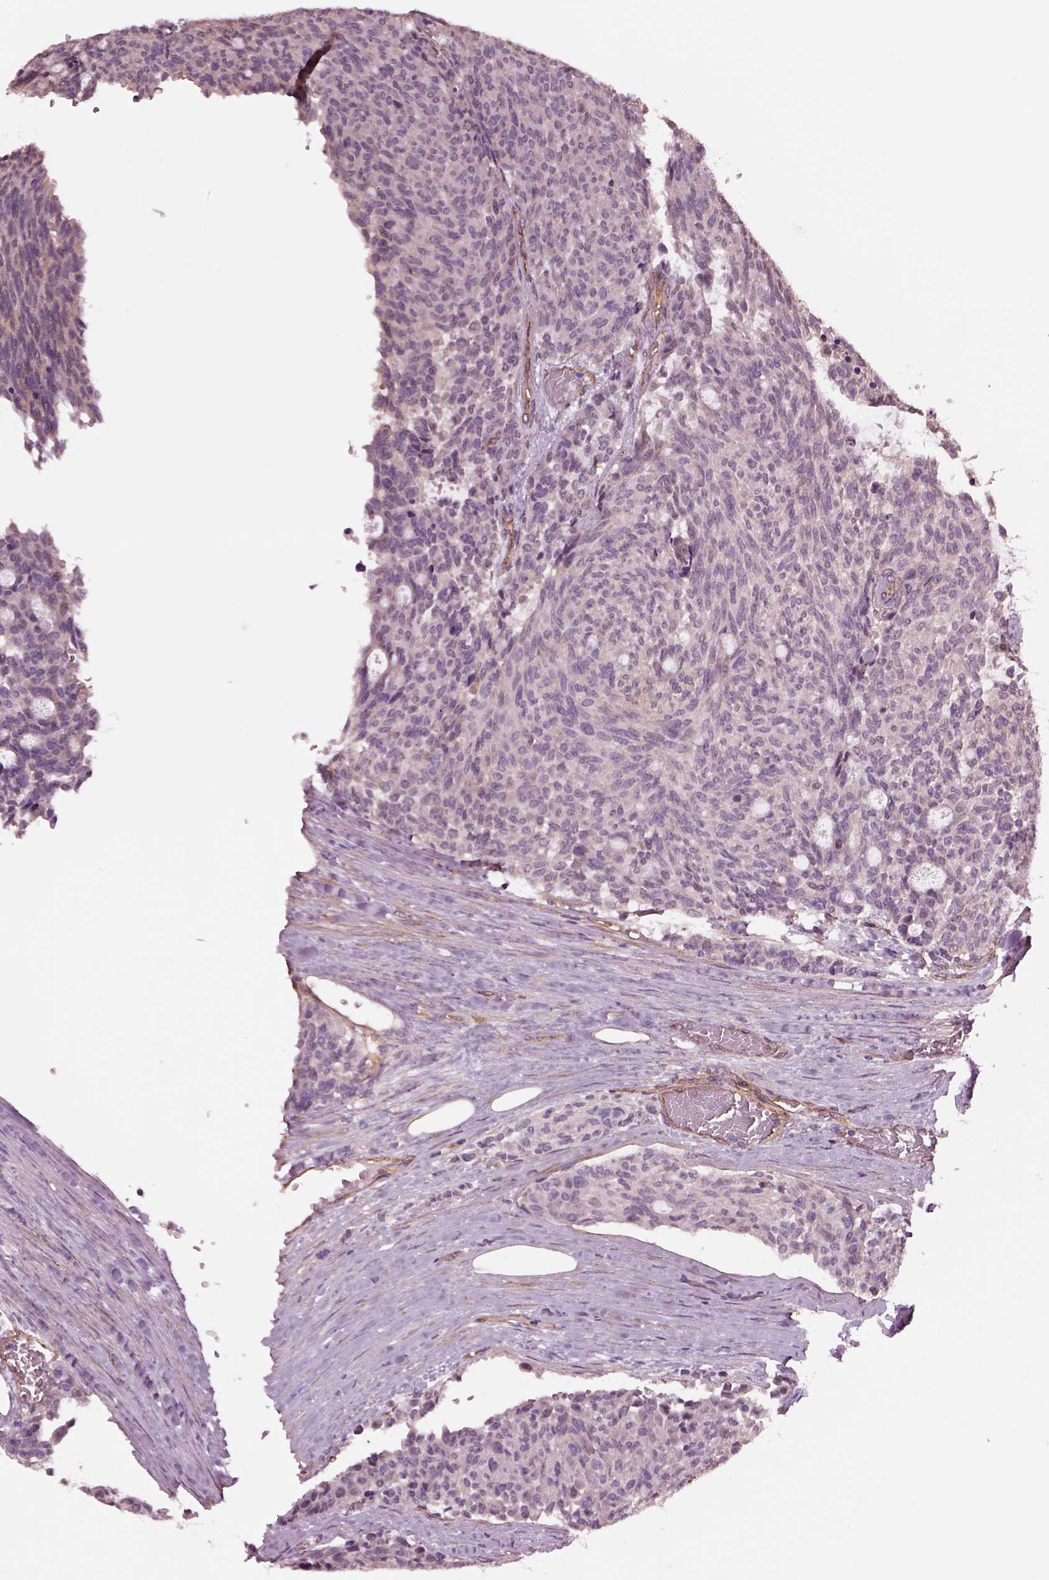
{"staining": {"intensity": "negative", "quantity": "none", "location": "none"}, "tissue": "carcinoid", "cell_type": "Tumor cells", "image_type": "cancer", "snomed": [{"axis": "morphology", "description": "Carcinoid, malignant, NOS"}, {"axis": "topography", "description": "Pancreas"}], "caption": "Immunohistochemistry (IHC) image of human carcinoid stained for a protein (brown), which displays no expression in tumor cells.", "gene": "HTR1B", "patient": {"sex": "female", "age": 54}}